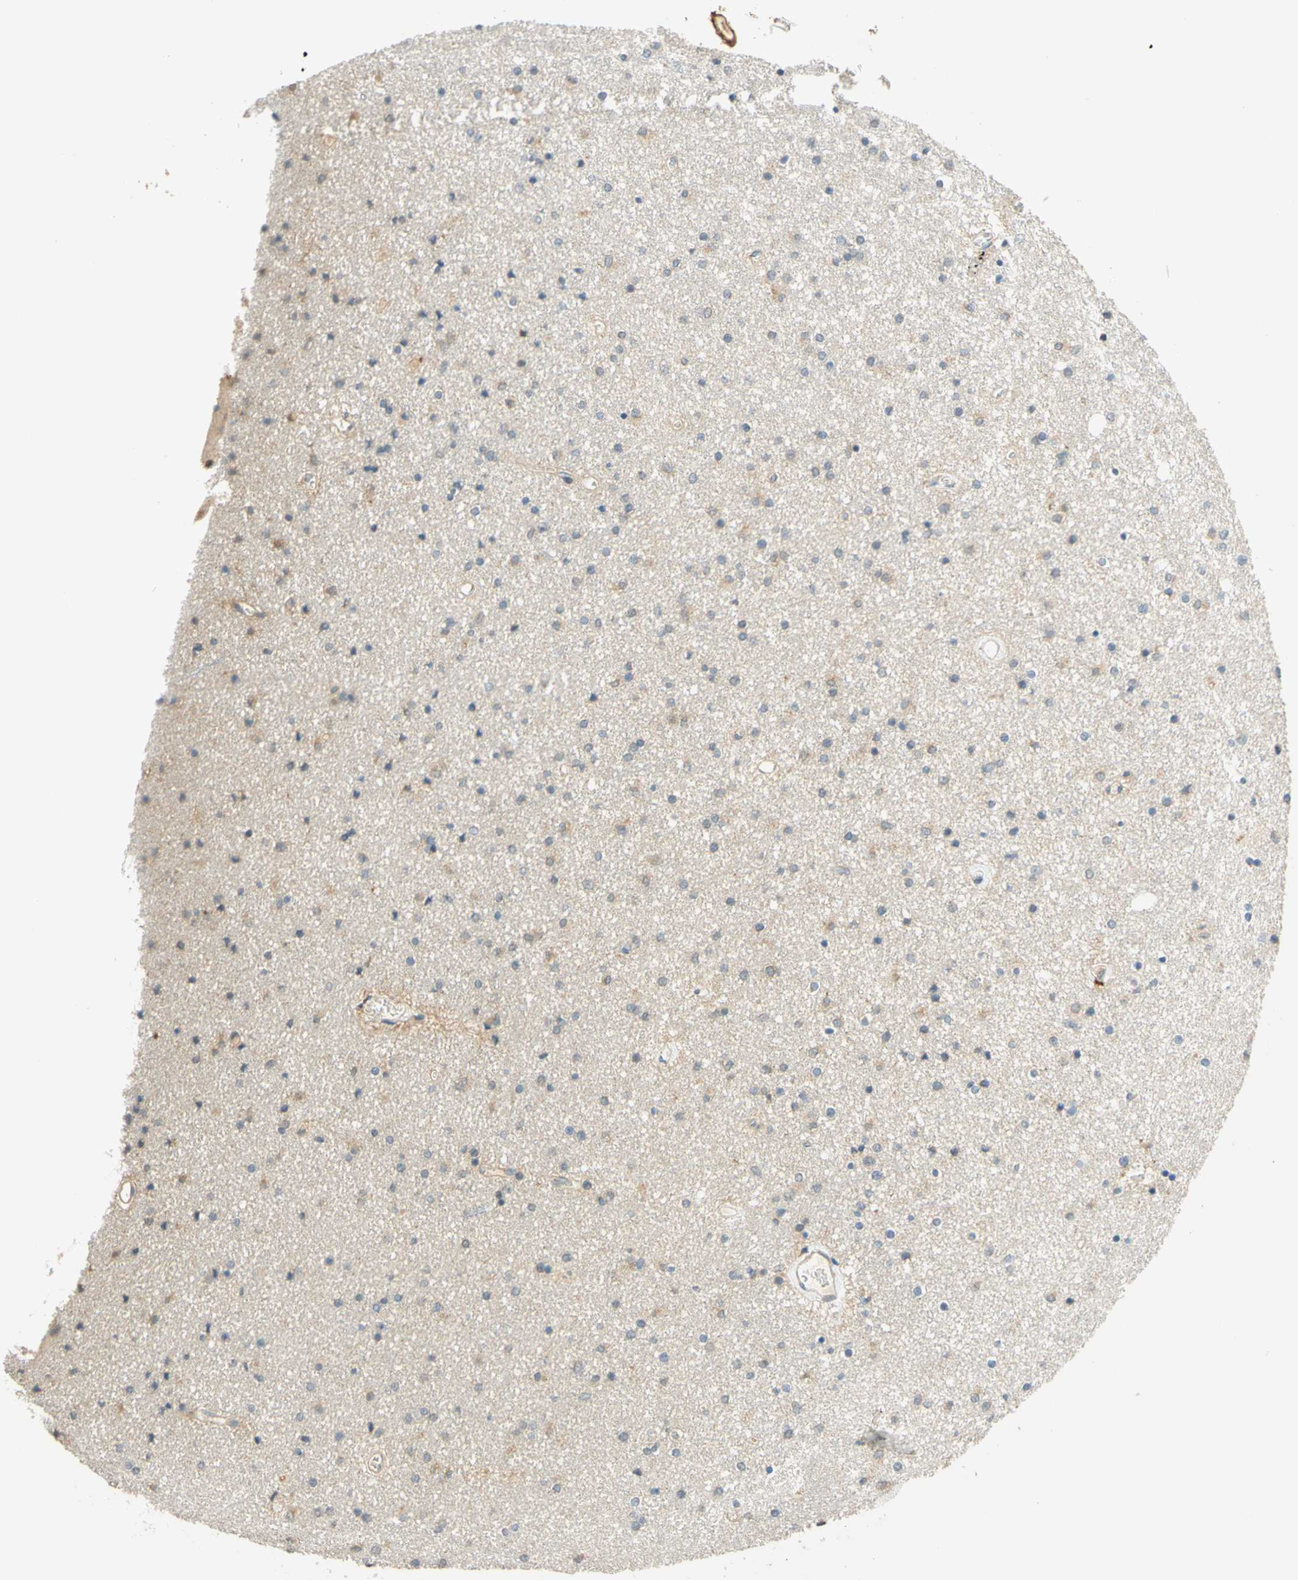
{"staining": {"intensity": "weak", "quantity": "<25%", "location": "cytoplasmic/membranous"}, "tissue": "caudate", "cell_type": "Glial cells", "image_type": "normal", "snomed": [{"axis": "morphology", "description": "Normal tissue, NOS"}, {"axis": "topography", "description": "Lateral ventricle wall"}], "caption": "This is an immunohistochemistry (IHC) photomicrograph of unremarkable human caudate. There is no staining in glial cells.", "gene": "ENTREP2", "patient": {"sex": "female", "age": 54}}